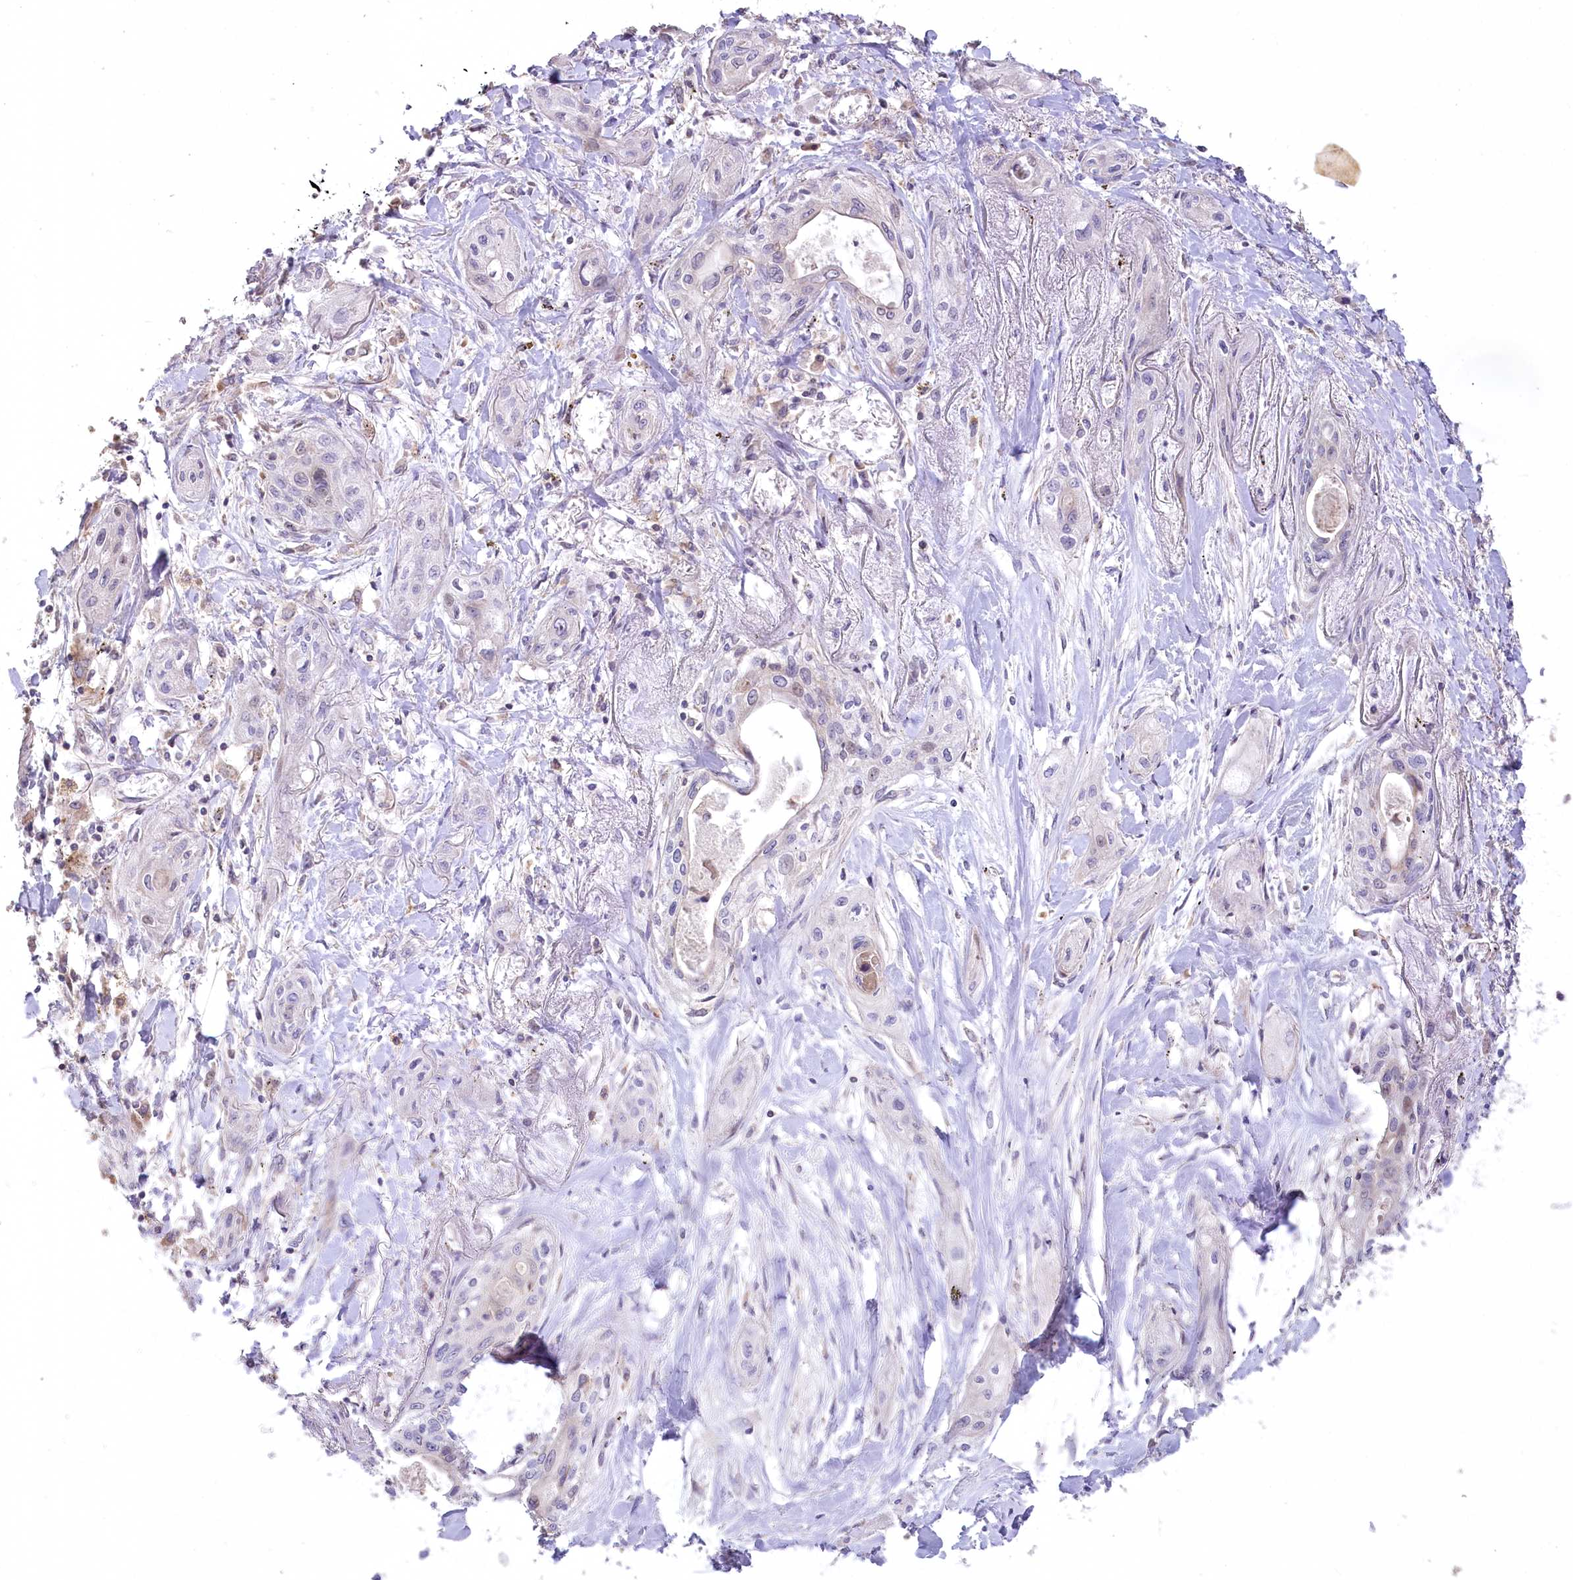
{"staining": {"intensity": "negative", "quantity": "none", "location": "none"}, "tissue": "lung cancer", "cell_type": "Tumor cells", "image_type": "cancer", "snomed": [{"axis": "morphology", "description": "Squamous cell carcinoma, NOS"}, {"axis": "topography", "description": "Lung"}], "caption": "DAB (3,3'-diaminobenzidine) immunohistochemical staining of lung cancer (squamous cell carcinoma) demonstrates no significant staining in tumor cells.", "gene": "SLC6A11", "patient": {"sex": "female", "age": 47}}